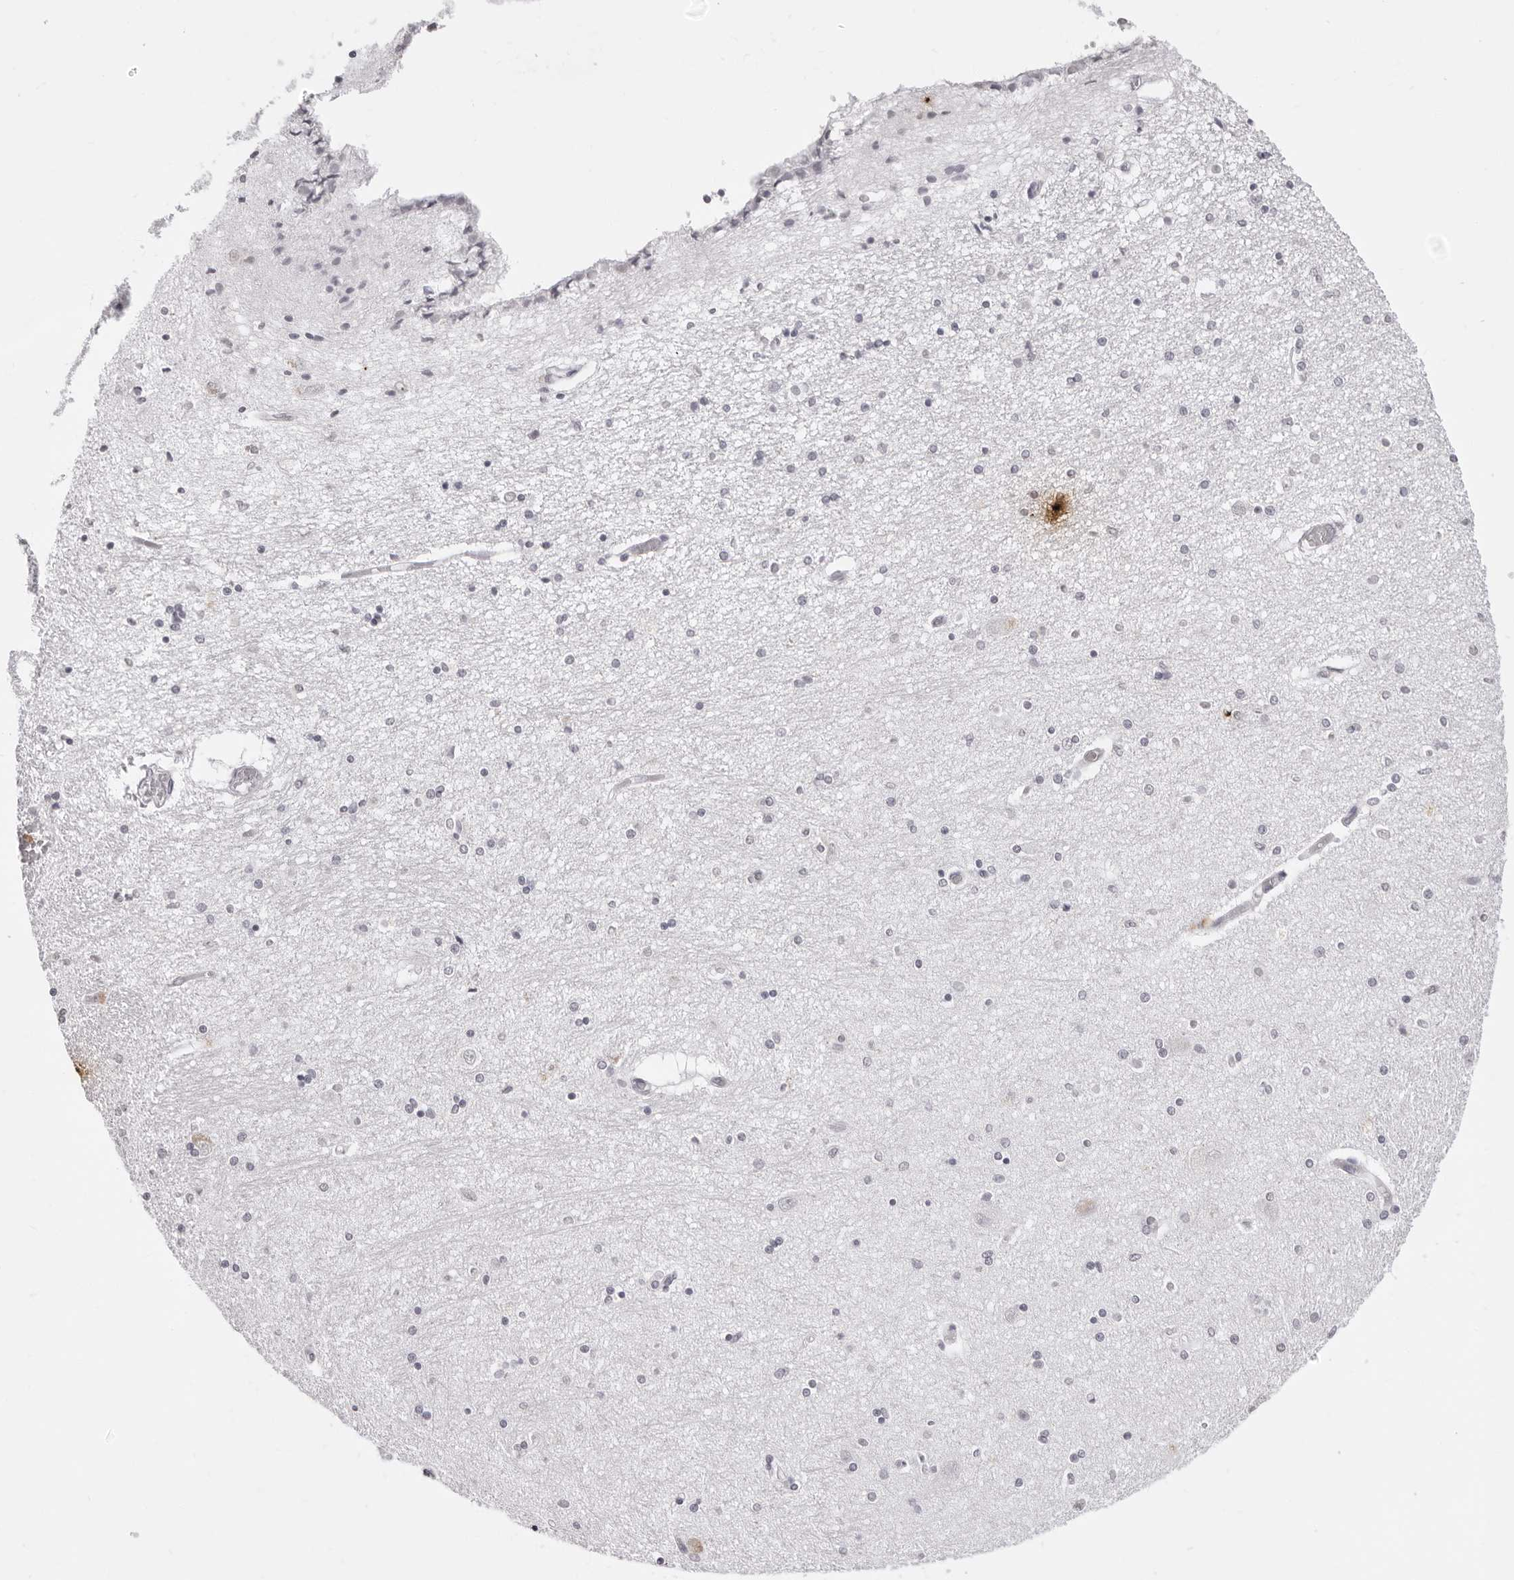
{"staining": {"intensity": "negative", "quantity": "none", "location": "none"}, "tissue": "hippocampus", "cell_type": "Glial cells", "image_type": "normal", "snomed": [{"axis": "morphology", "description": "Normal tissue, NOS"}, {"axis": "topography", "description": "Hippocampus"}], "caption": "Immunohistochemistry (IHC) histopathology image of normal human hippocampus stained for a protein (brown), which shows no expression in glial cells. (Immunohistochemistry (IHC), brightfield microscopy, high magnification).", "gene": "CST5", "patient": {"sex": "female", "age": 54}}